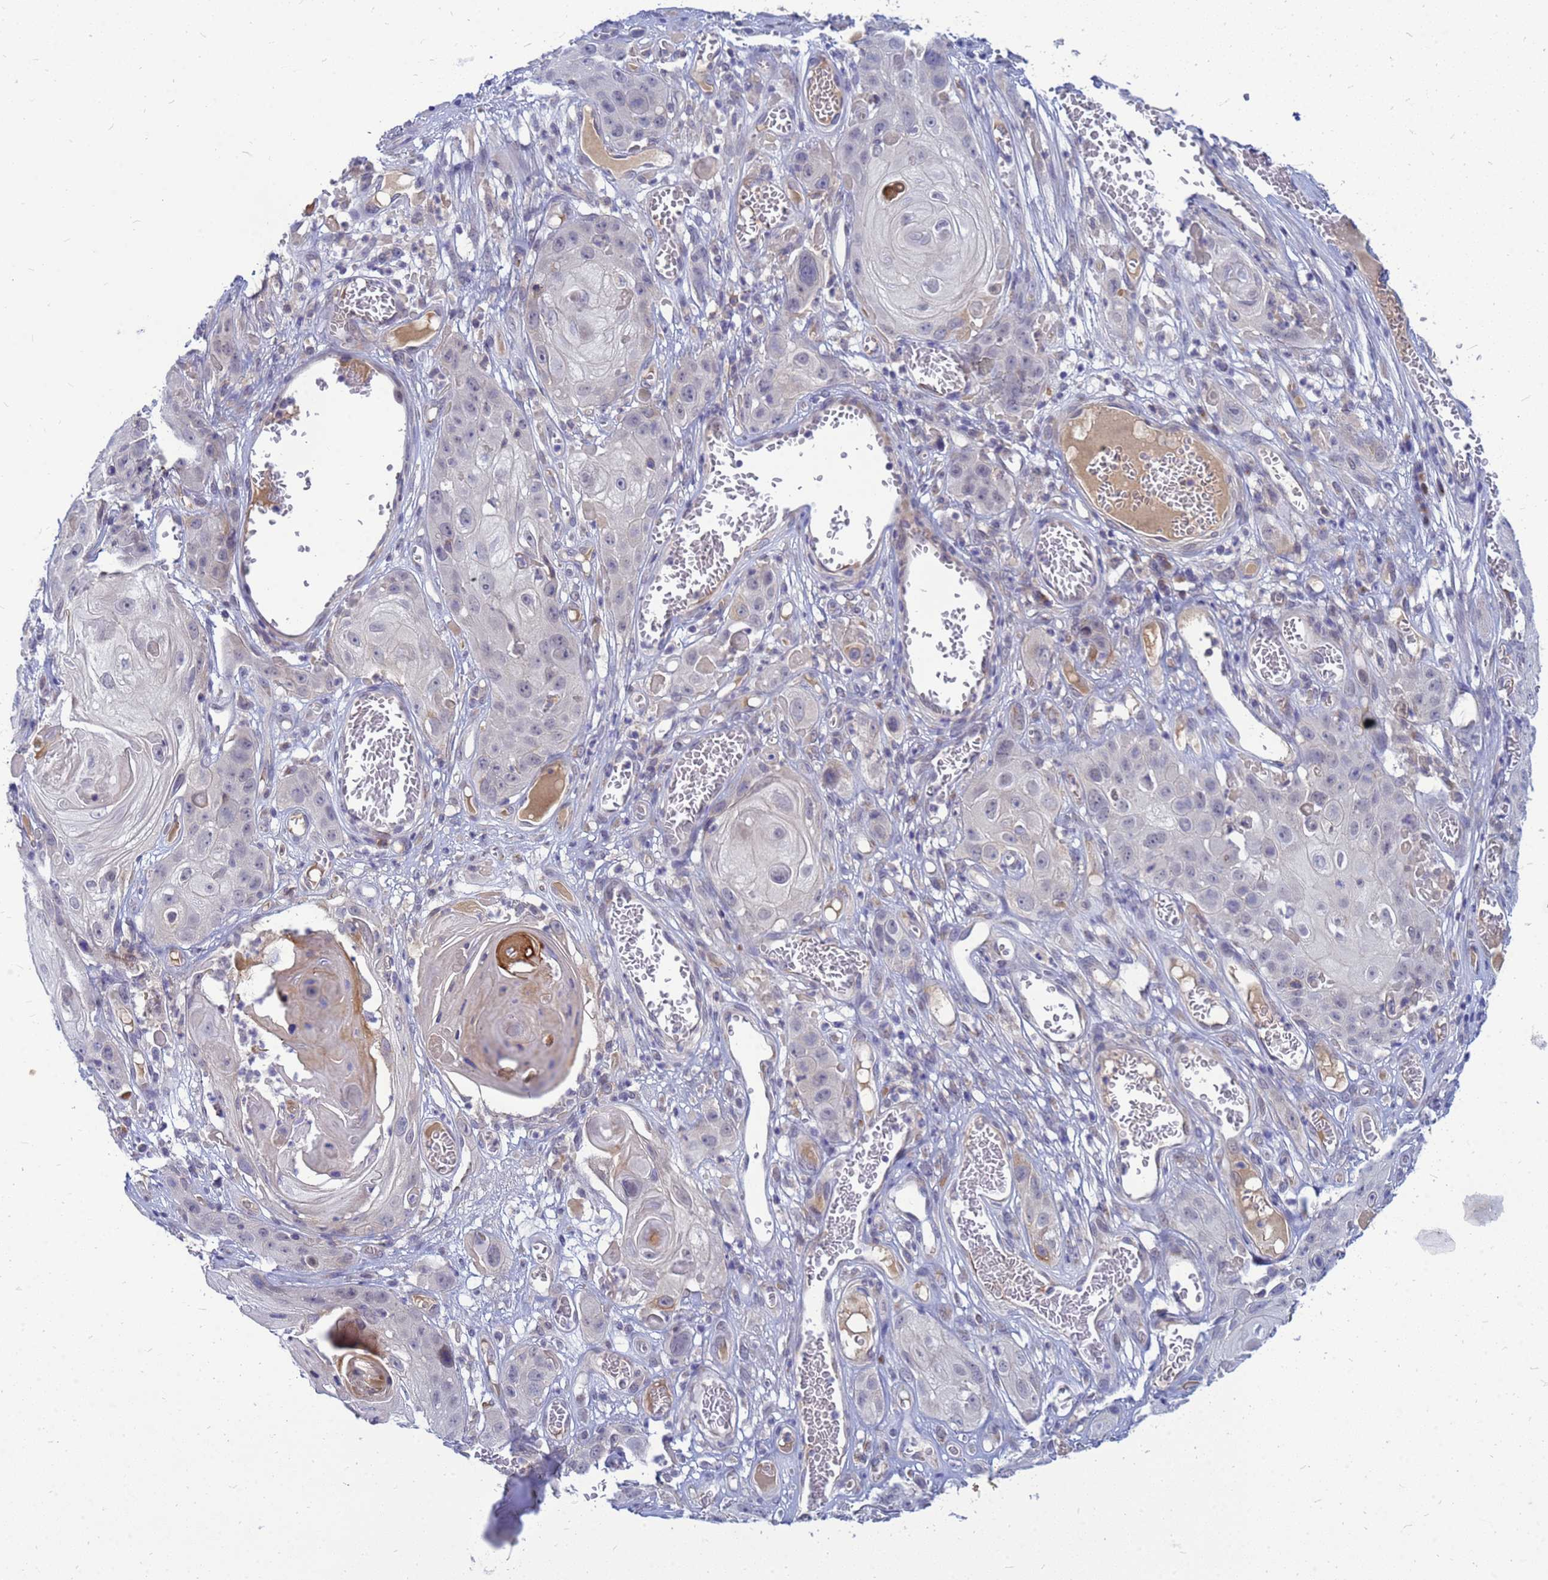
{"staining": {"intensity": "negative", "quantity": "none", "location": "none"}, "tissue": "skin cancer", "cell_type": "Tumor cells", "image_type": "cancer", "snomed": [{"axis": "morphology", "description": "Squamous cell carcinoma, NOS"}, {"axis": "topography", "description": "Skin"}], "caption": "A photomicrograph of human skin cancer (squamous cell carcinoma) is negative for staining in tumor cells. (DAB (3,3'-diaminobenzidine) IHC, high magnification).", "gene": "SRGAP3", "patient": {"sex": "male", "age": 55}}